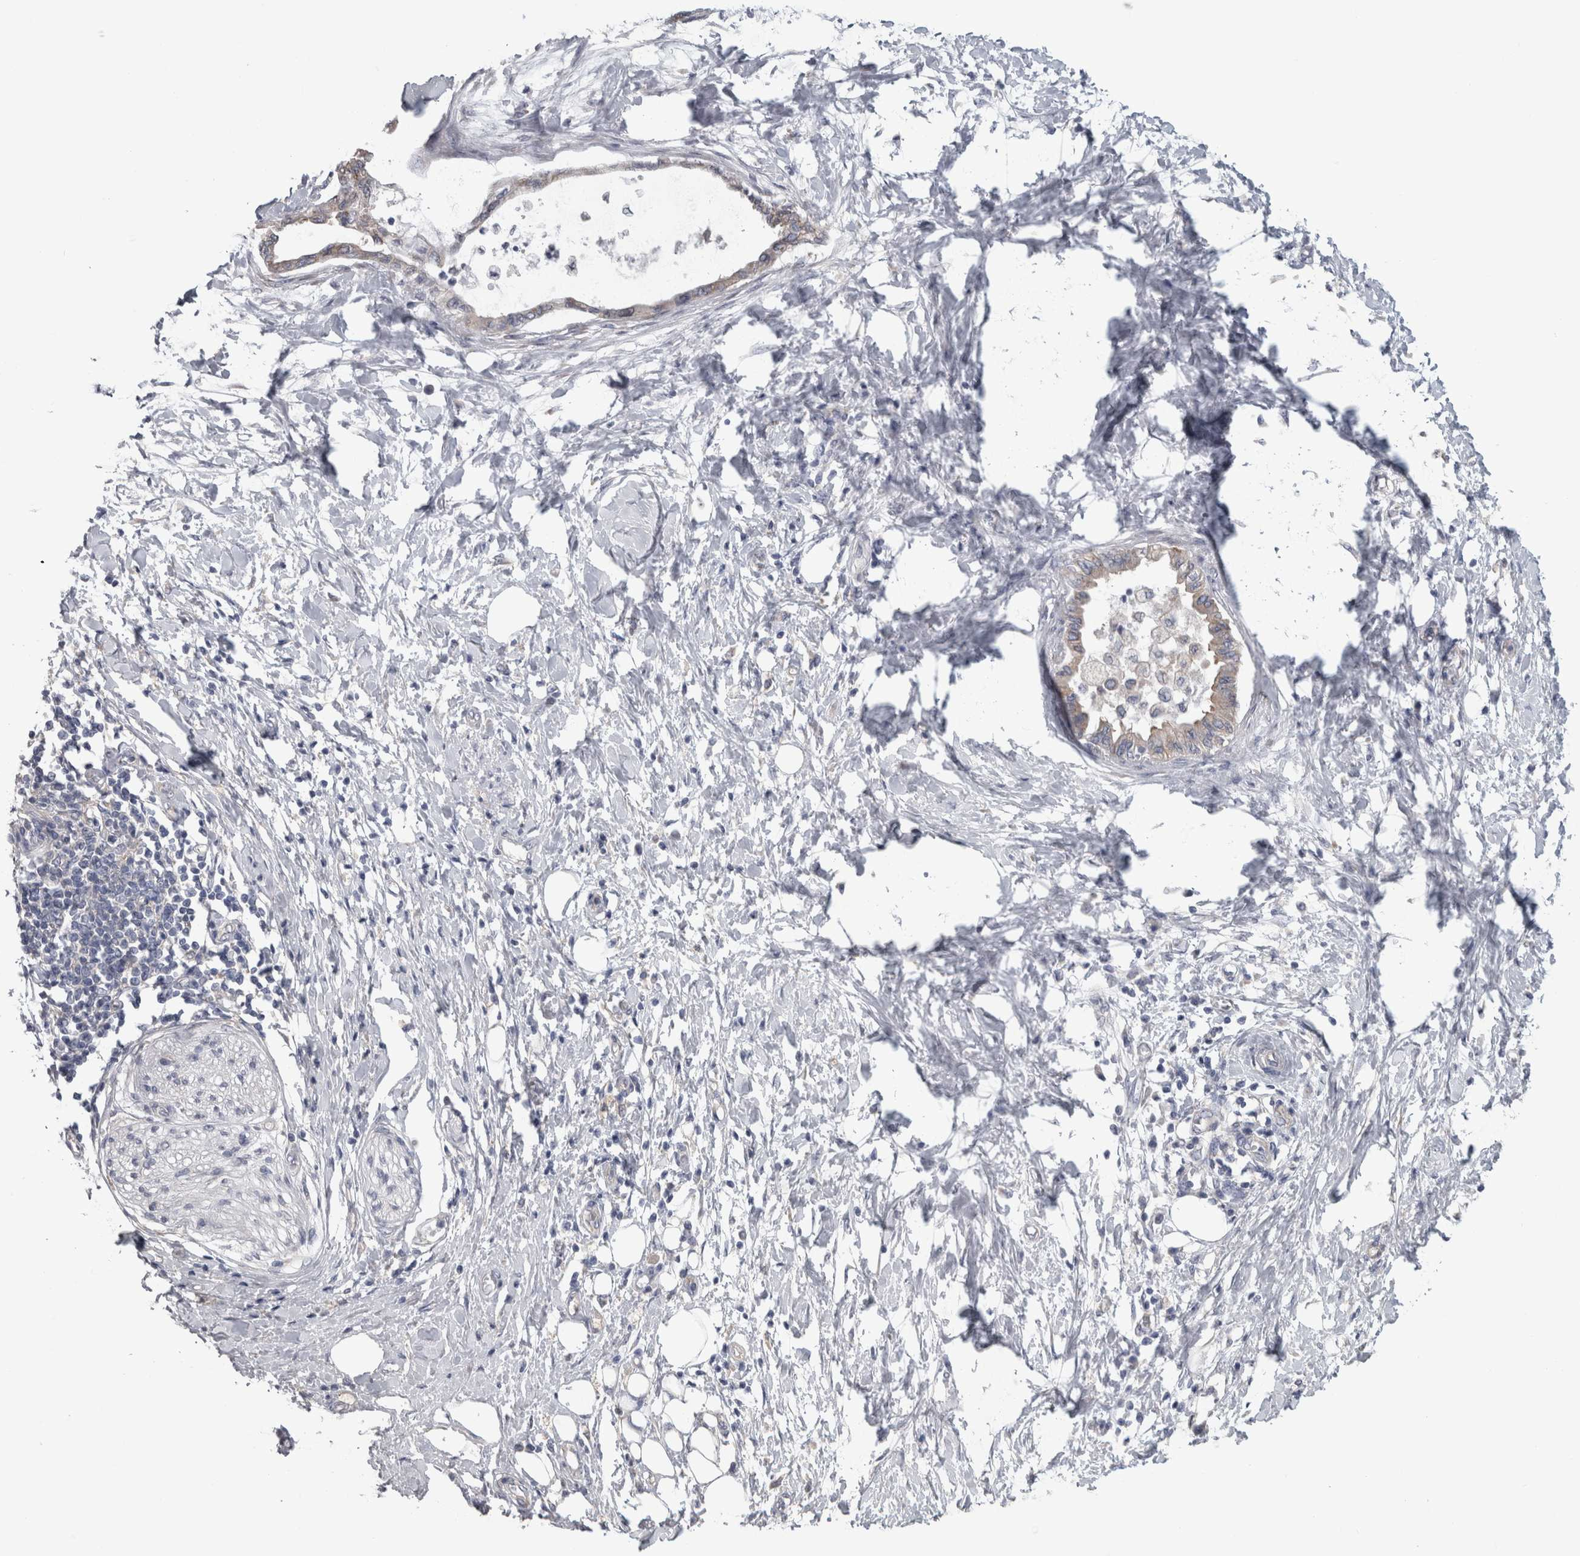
{"staining": {"intensity": "moderate", "quantity": "25%-75%", "location": "cytoplasmic/membranous"}, "tissue": "pancreatic cancer", "cell_type": "Tumor cells", "image_type": "cancer", "snomed": [{"axis": "morphology", "description": "Normal tissue, NOS"}, {"axis": "morphology", "description": "Adenocarcinoma, NOS"}, {"axis": "topography", "description": "Pancreas"}, {"axis": "topography", "description": "Duodenum"}], "caption": "High-power microscopy captured an immunohistochemistry micrograph of pancreatic cancer, revealing moderate cytoplasmic/membranous staining in about 25%-75% of tumor cells.", "gene": "PRRC2C", "patient": {"sex": "female", "age": 60}}